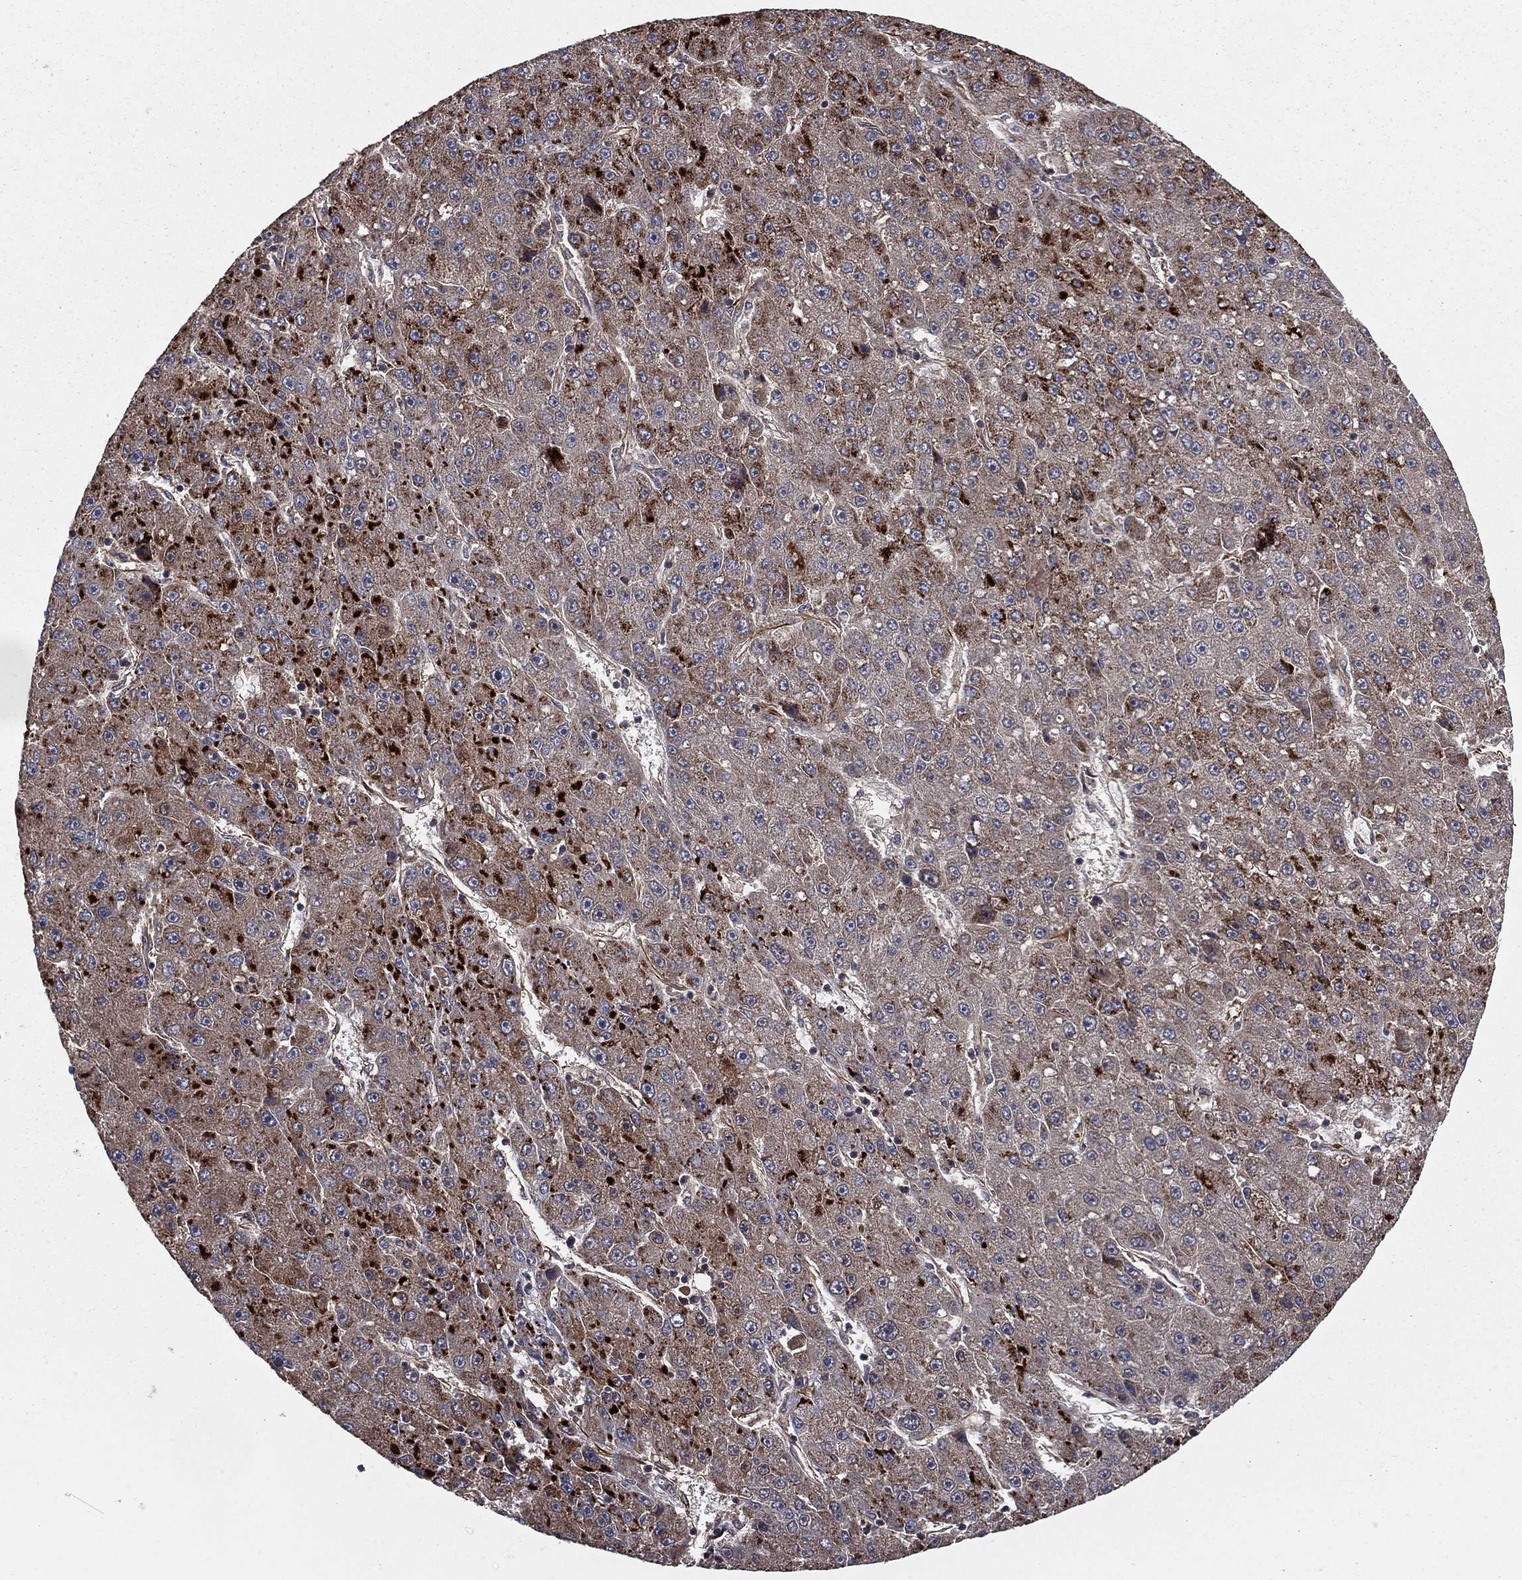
{"staining": {"intensity": "moderate", "quantity": "<25%", "location": "cytoplasmic/membranous"}, "tissue": "liver cancer", "cell_type": "Tumor cells", "image_type": "cancer", "snomed": [{"axis": "morphology", "description": "Carcinoma, Hepatocellular, NOS"}, {"axis": "topography", "description": "Liver"}], "caption": "Tumor cells demonstrate low levels of moderate cytoplasmic/membranous staining in about <25% of cells in human liver cancer. Immunohistochemistry stains the protein of interest in brown and the nuclei are stained blue.", "gene": "CERT1", "patient": {"sex": "male", "age": 67}}